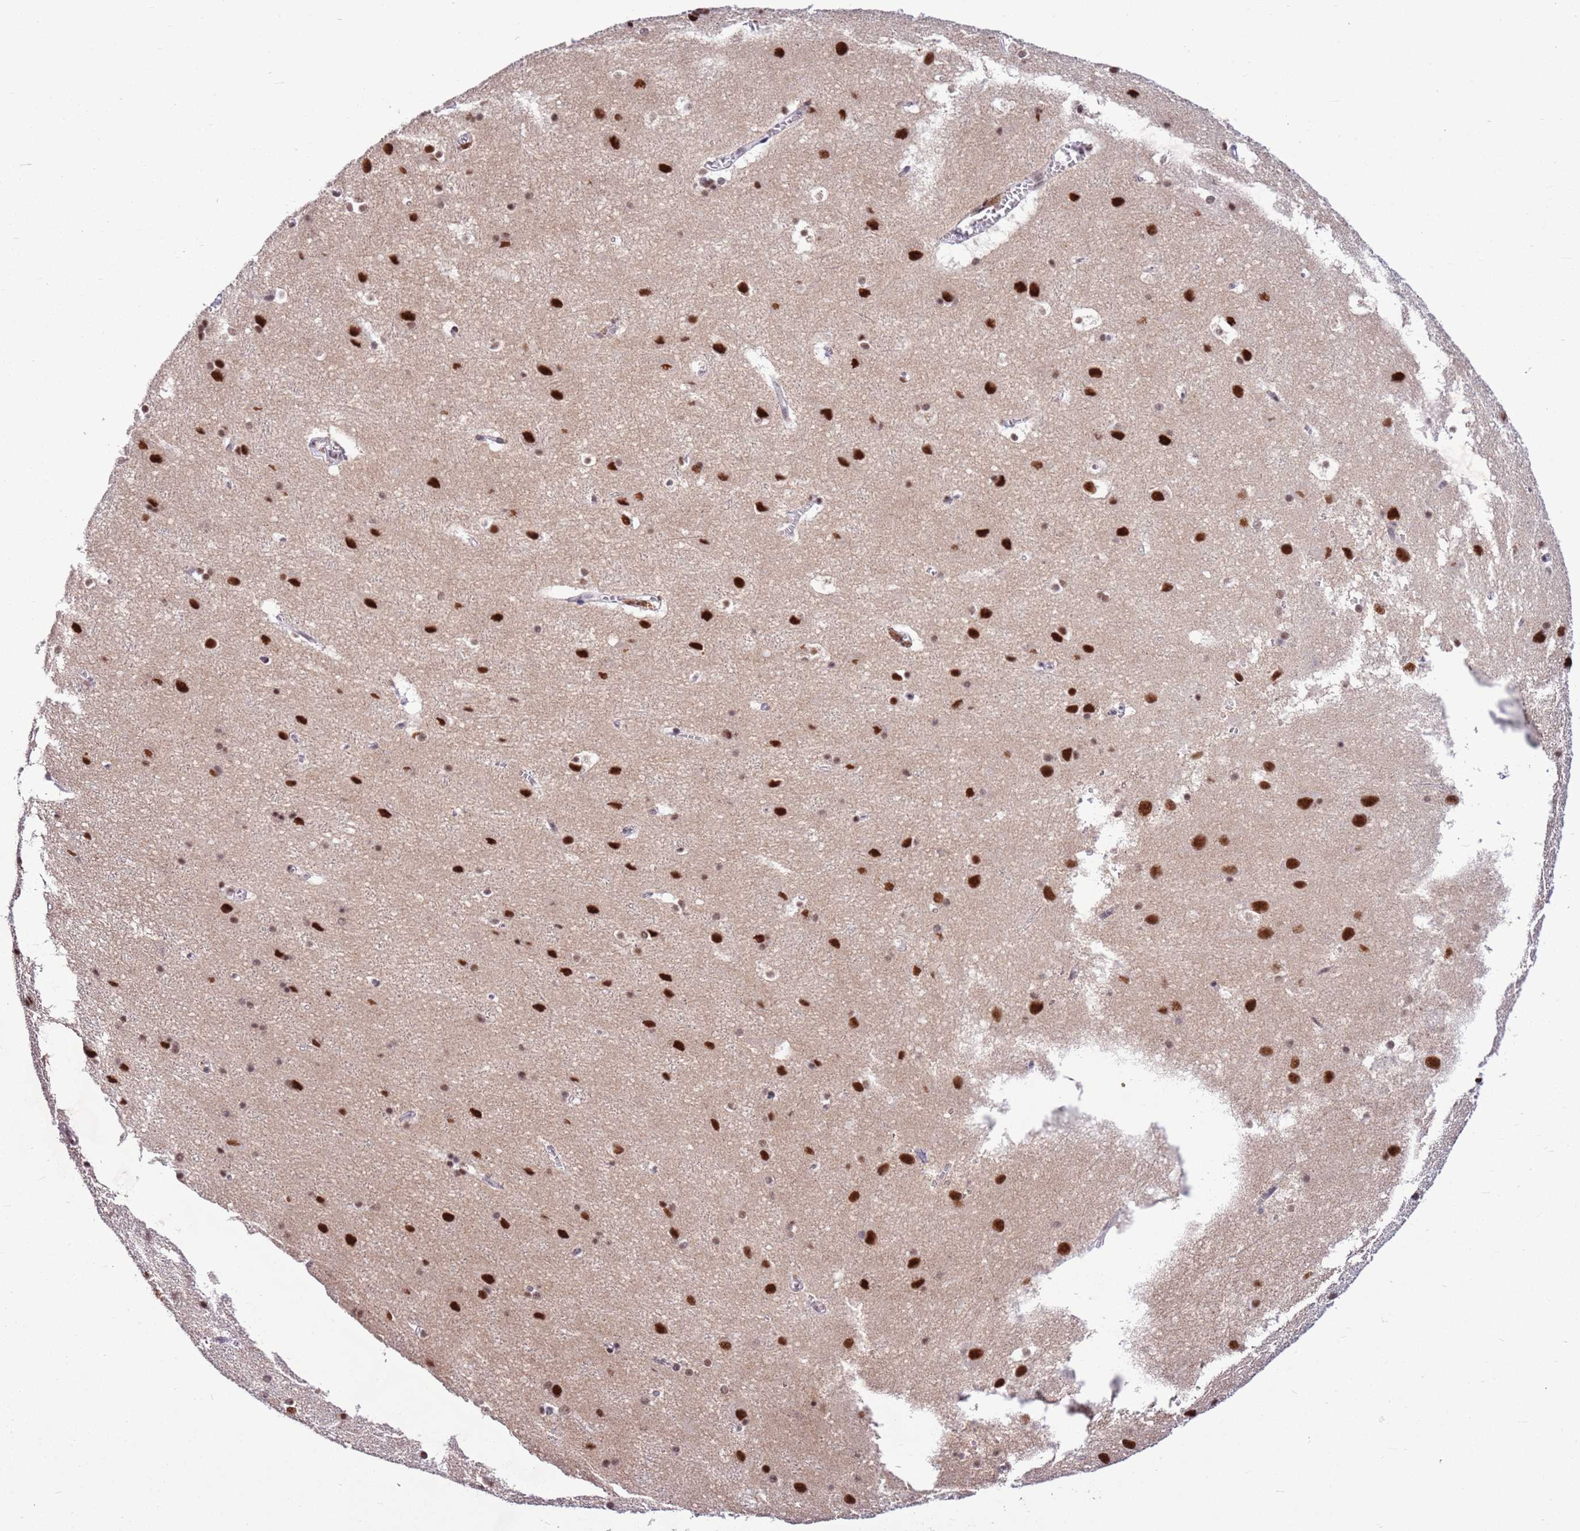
{"staining": {"intensity": "negative", "quantity": "none", "location": "none"}, "tissue": "cerebral cortex", "cell_type": "Endothelial cells", "image_type": "normal", "snomed": [{"axis": "morphology", "description": "Normal tissue, NOS"}, {"axis": "topography", "description": "Cerebral cortex"}], "caption": "High power microscopy histopathology image of an immunohistochemistry histopathology image of unremarkable cerebral cortex, revealing no significant expression in endothelial cells.", "gene": "AKAP8L", "patient": {"sex": "male", "age": 54}}